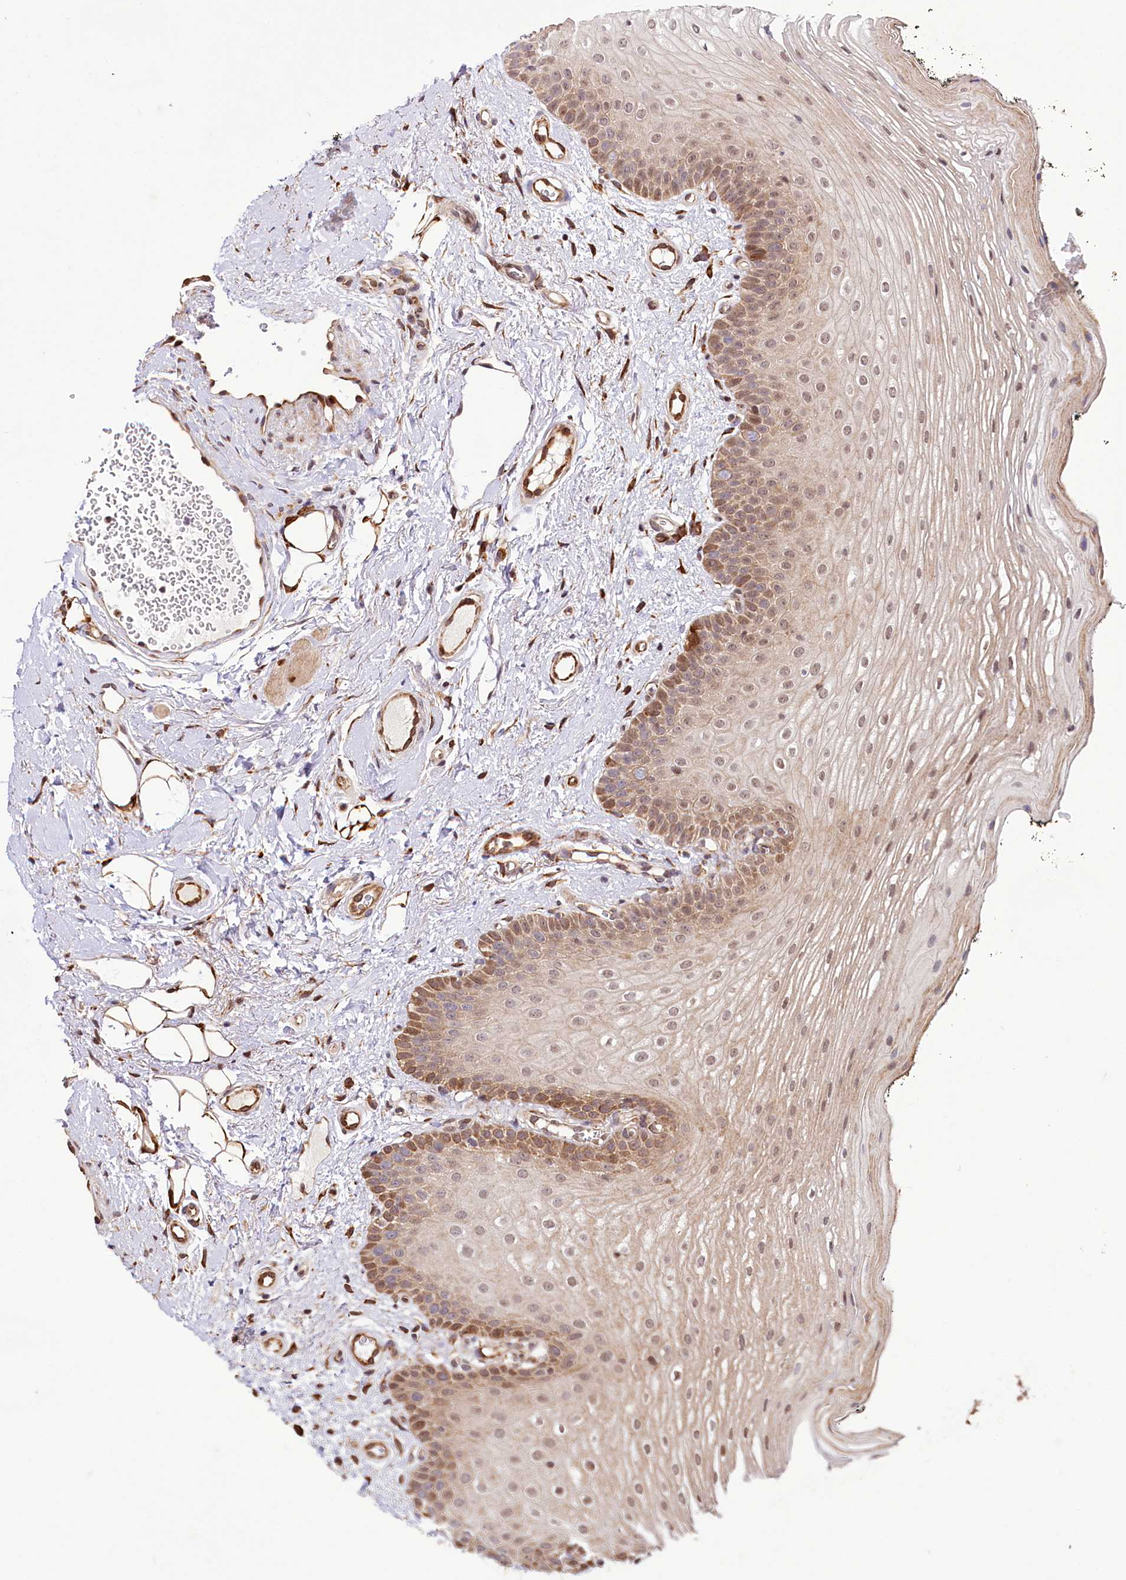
{"staining": {"intensity": "moderate", "quantity": "25%-75%", "location": "cytoplasmic/membranous,nuclear"}, "tissue": "oral mucosa", "cell_type": "Squamous epithelial cells", "image_type": "normal", "snomed": [{"axis": "morphology", "description": "No evidence of malignacy"}, {"axis": "topography", "description": "Oral tissue"}, {"axis": "topography", "description": "Head-Neck"}], "caption": "High-magnification brightfield microscopy of unremarkable oral mucosa stained with DAB (3,3'-diaminobenzidine) (brown) and counterstained with hematoxylin (blue). squamous epithelial cells exhibit moderate cytoplasmic/membranous,nuclear positivity is identified in approximately25%-75% of cells. Immunohistochemistry (ihc) stains the protein in brown and the nuclei are stained blue.", "gene": "CUTC", "patient": {"sex": "male", "age": 68}}